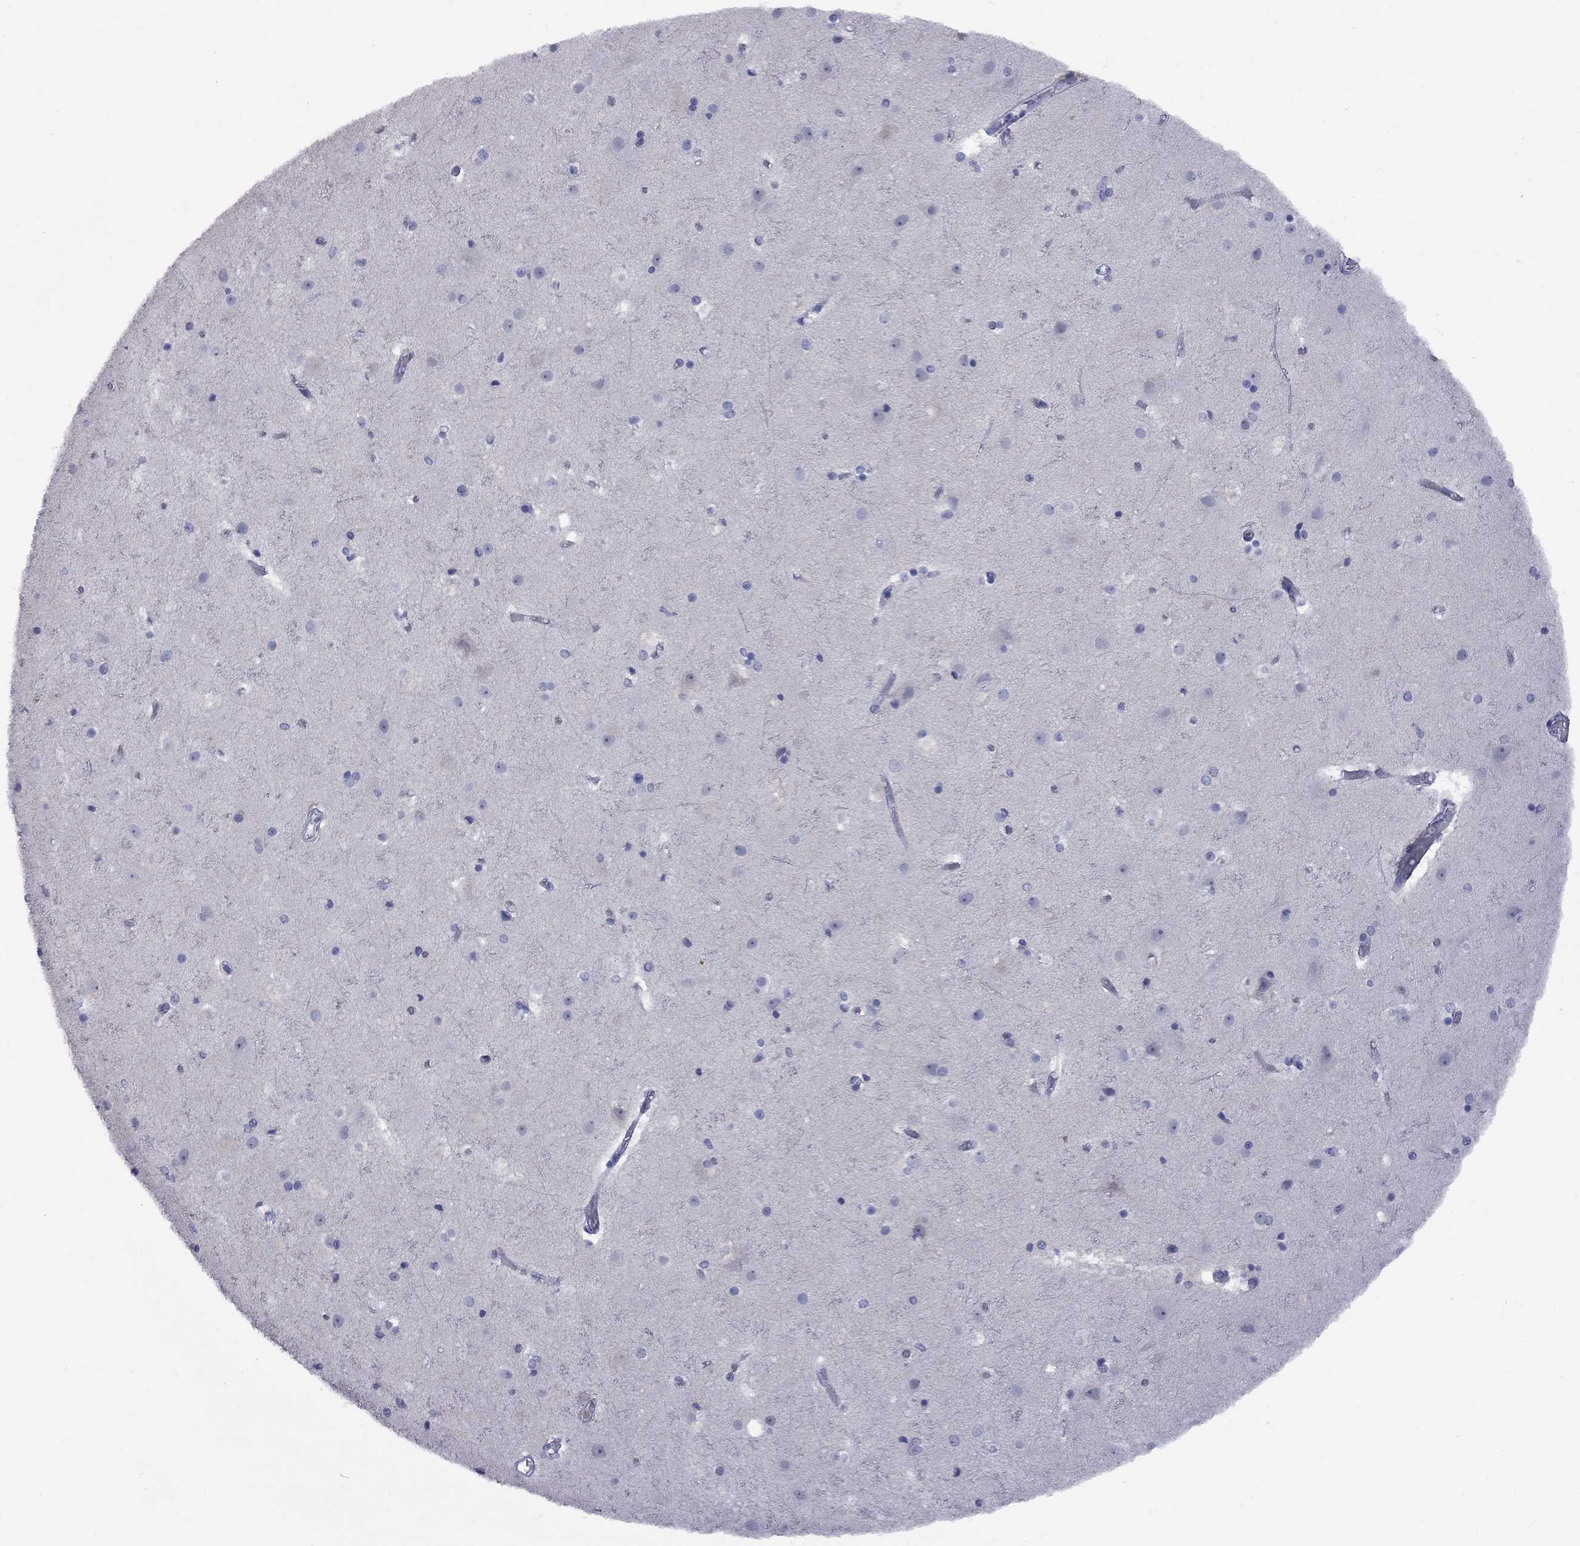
{"staining": {"intensity": "negative", "quantity": "none", "location": "none"}, "tissue": "cerebral cortex", "cell_type": "Endothelial cells", "image_type": "normal", "snomed": [{"axis": "morphology", "description": "Normal tissue, NOS"}, {"axis": "topography", "description": "Cerebral cortex"}], "caption": "This micrograph is of normal cerebral cortex stained with IHC to label a protein in brown with the nuclei are counter-stained blue. There is no staining in endothelial cells. (DAB IHC, high magnification).", "gene": "ABCB4", "patient": {"sex": "female", "age": 52}}